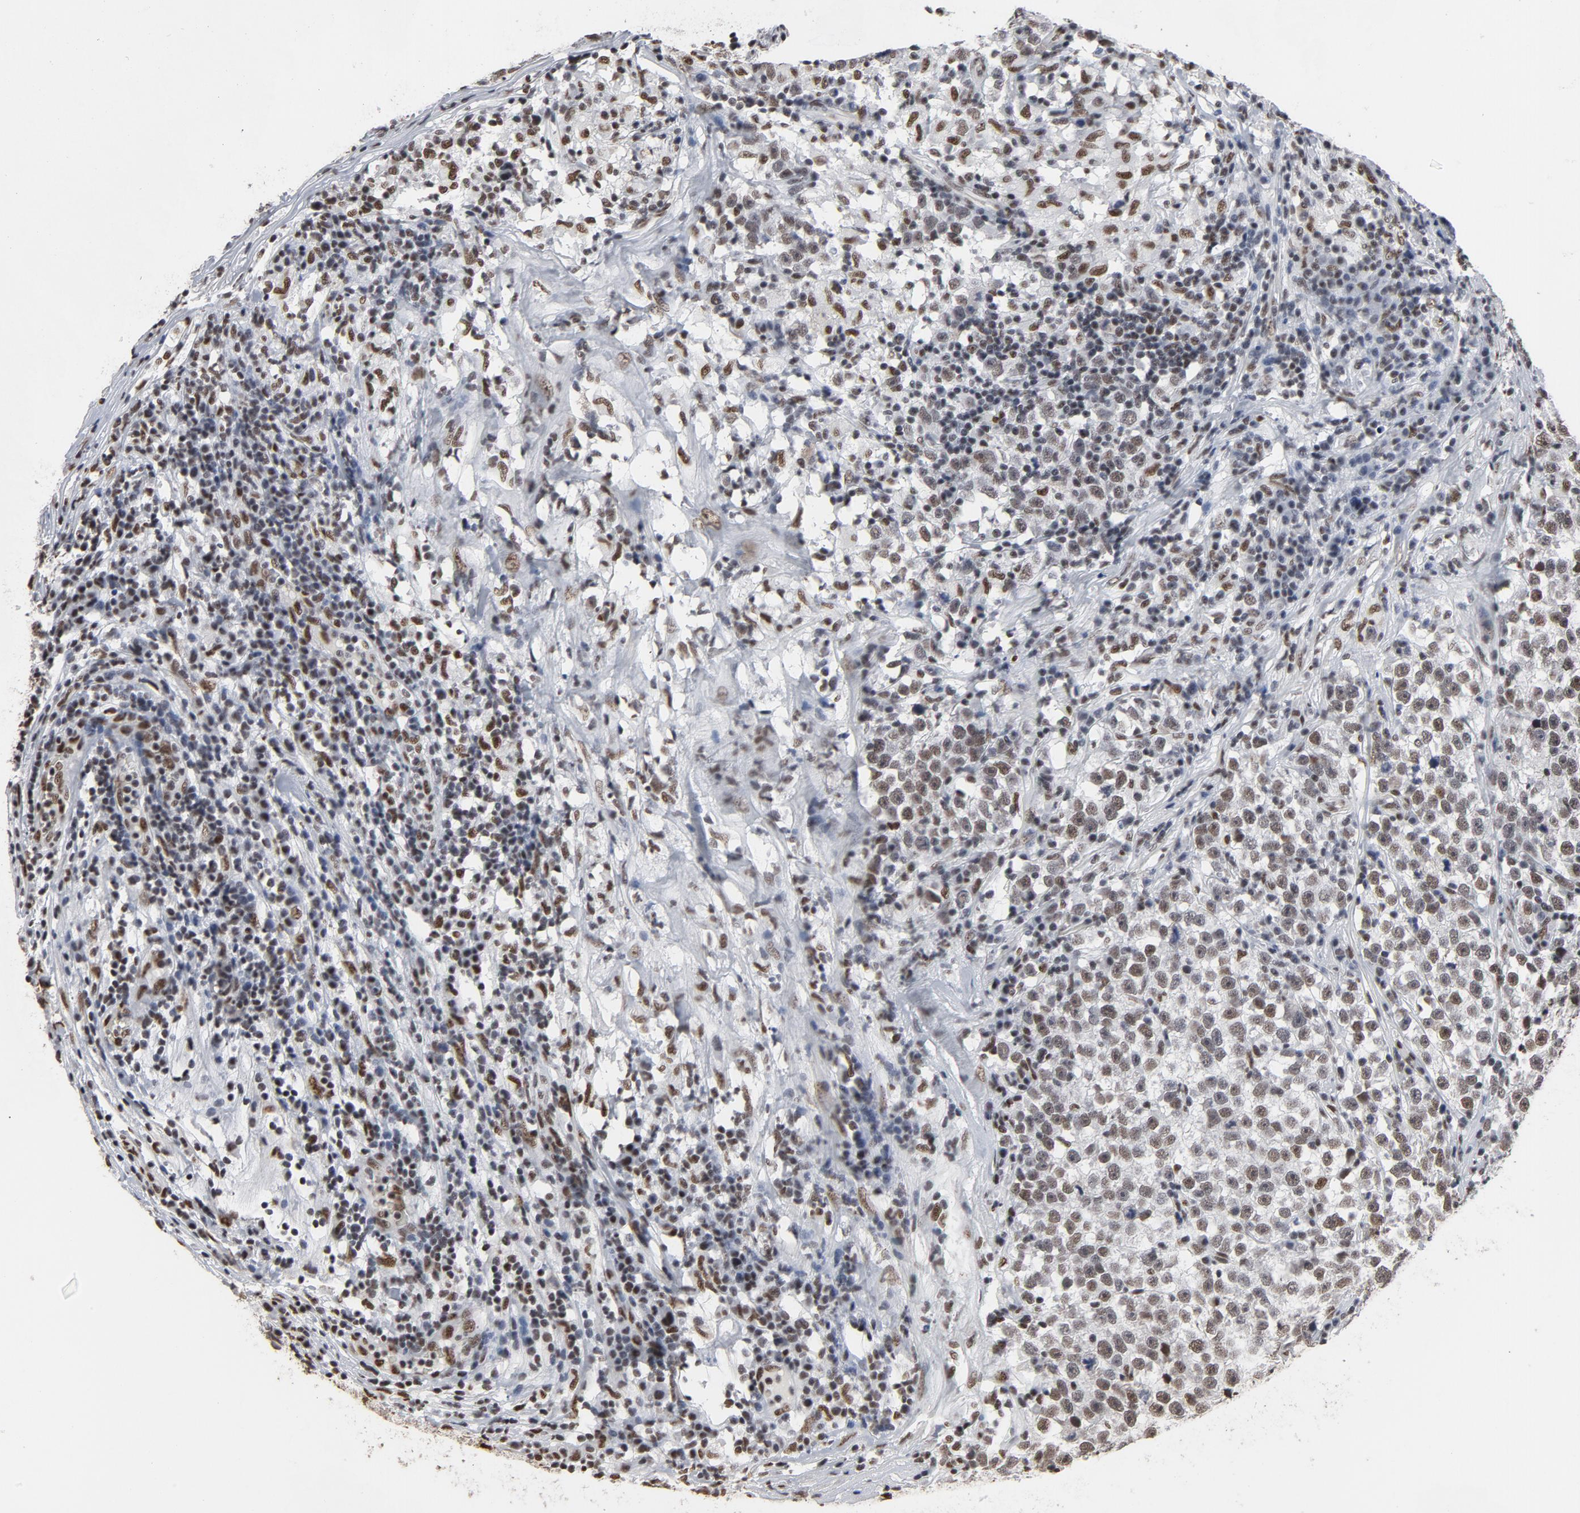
{"staining": {"intensity": "moderate", "quantity": ">75%", "location": "nuclear"}, "tissue": "testis cancer", "cell_type": "Tumor cells", "image_type": "cancer", "snomed": [{"axis": "morphology", "description": "Seminoma, NOS"}, {"axis": "topography", "description": "Testis"}], "caption": "Immunohistochemistry photomicrograph of neoplastic tissue: testis seminoma stained using IHC exhibits medium levels of moderate protein expression localized specifically in the nuclear of tumor cells, appearing as a nuclear brown color.", "gene": "MRE11", "patient": {"sex": "male", "age": 43}}